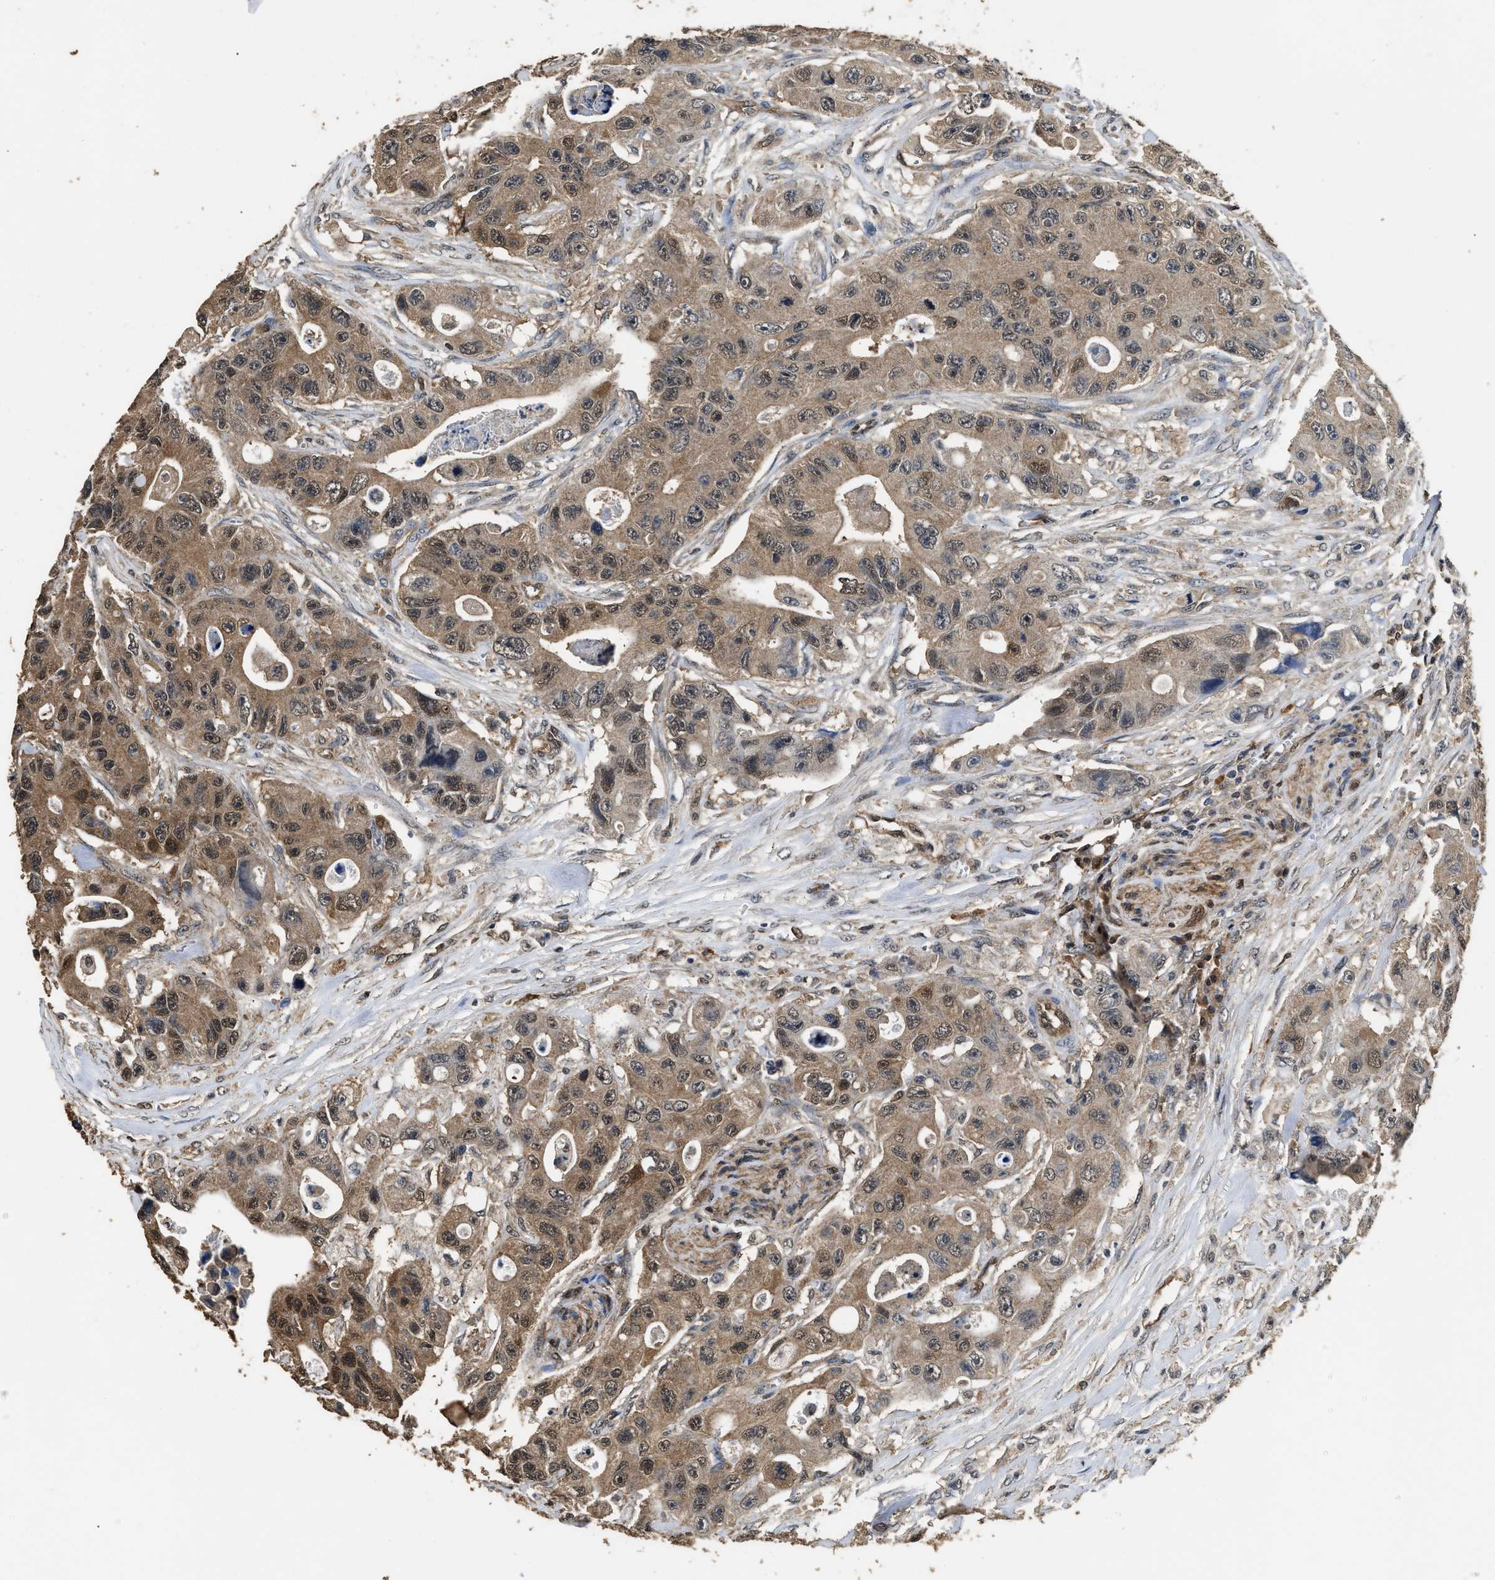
{"staining": {"intensity": "moderate", "quantity": ">75%", "location": "cytoplasmic/membranous,nuclear"}, "tissue": "colorectal cancer", "cell_type": "Tumor cells", "image_type": "cancer", "snomed": [{"axis": "morphology", "description": "Adenocarcinoma, NOS"}, {"axis": "topography", "description": "Colon"}], "caption": "Immunohistochemical staining of adenocarcinoma (colorectal) exhibits medium levels of moderate cytoplasmic/membranous and nuclear staining in about >75% of tumor cells. (Brightfield microscopy of DAB IHC at high magnification).", "gene": "YWHAE", "patient": {"sex": "female", "age": 46}}